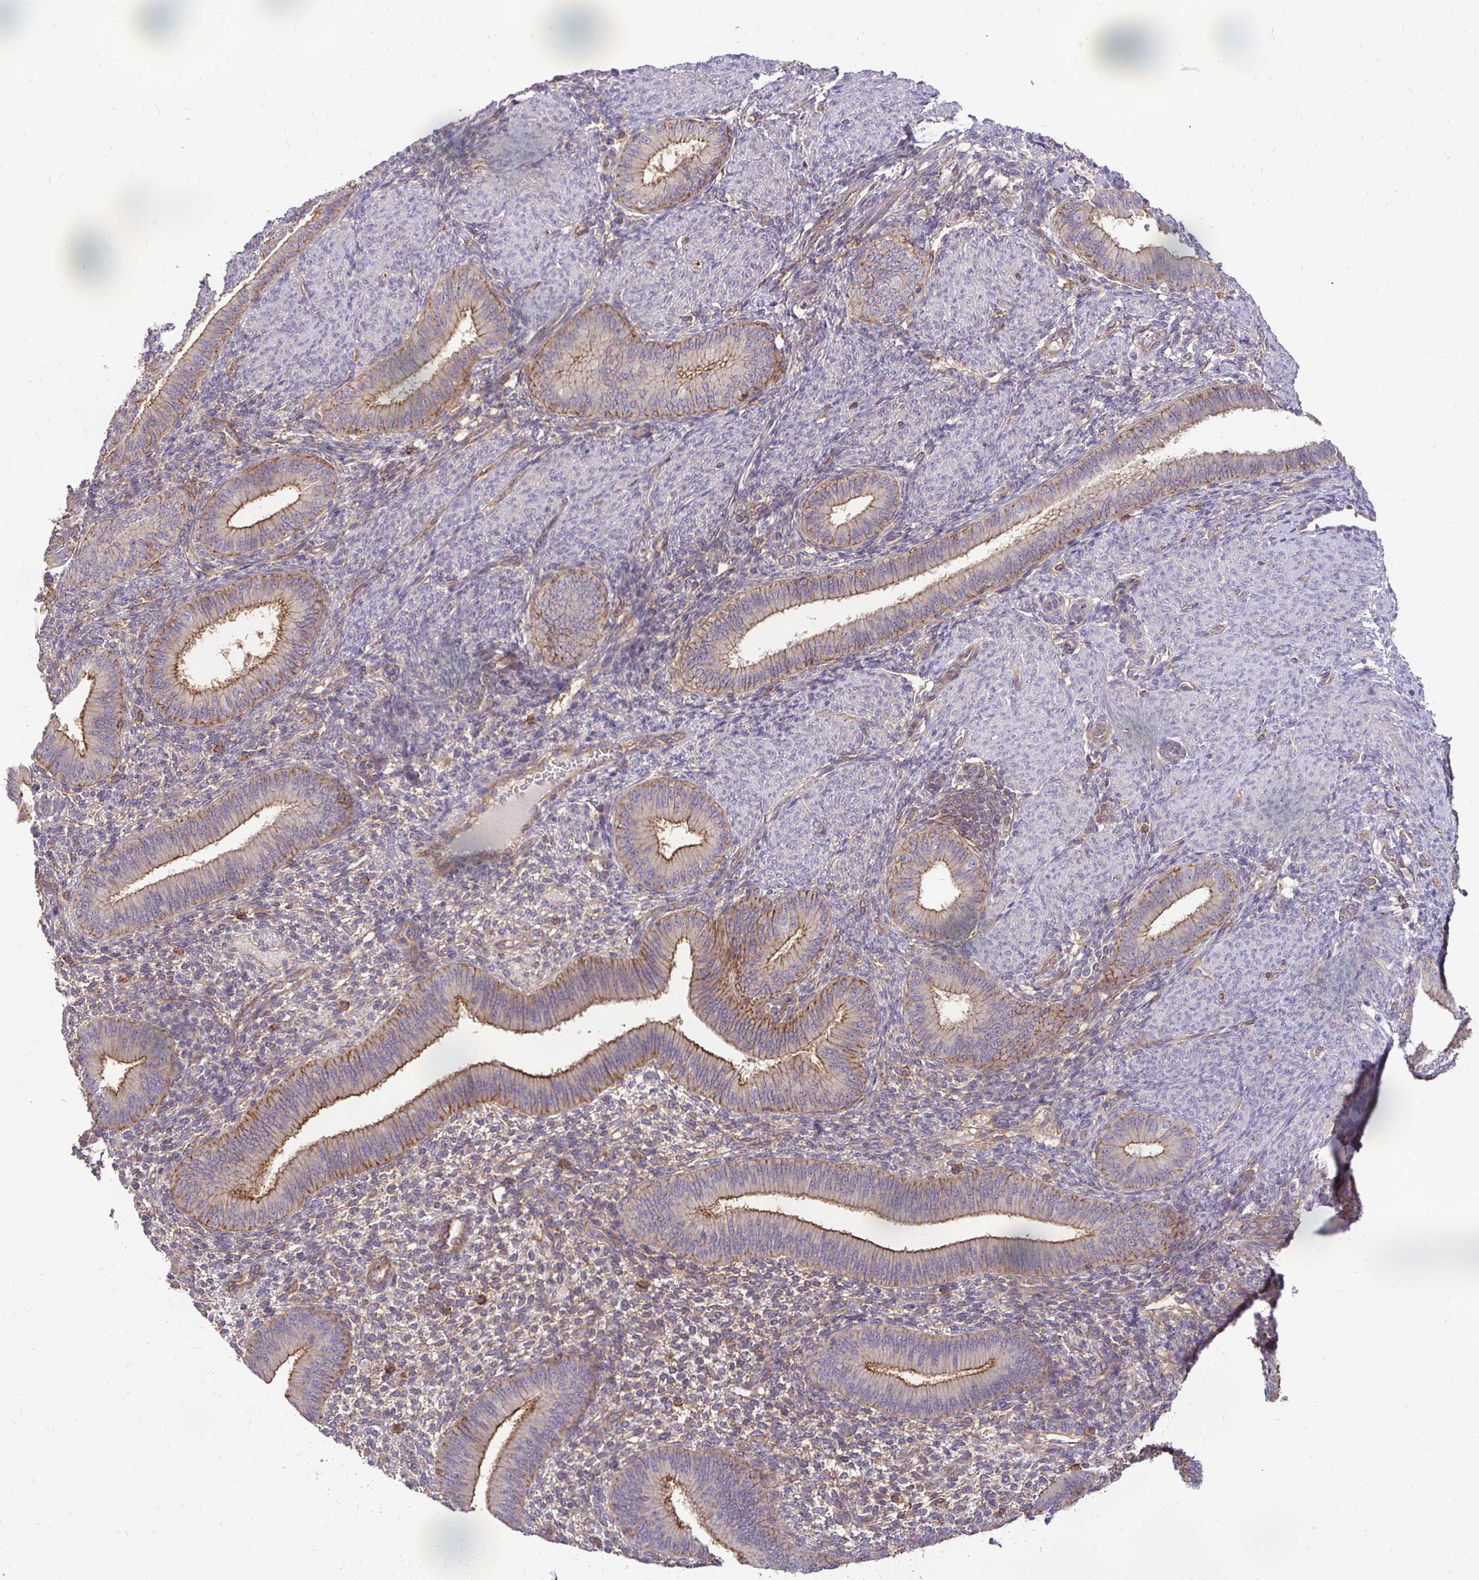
{"staining": {"intensity": "weak", "quantity": "<25%", "location": "cytoplasmic/membranous"}, "tissue": "endometrium", "cell_type": "Cells in endometrial stroma", "image_type": "normal", "snomed": [{"axis": "morphology", "description": "Normal tissue, NOS"}, {"axis": "topography", "description": "Endometrium"}], "caption": "This micrograph is of benign endometrium stained with IHC to label a protein in brown with the nuclei are counter-stained blue. There is no positivity in cells in endometrial stroma.", "gene": "SLC9A1", "patient": {"sex": "female", "age": 39}}